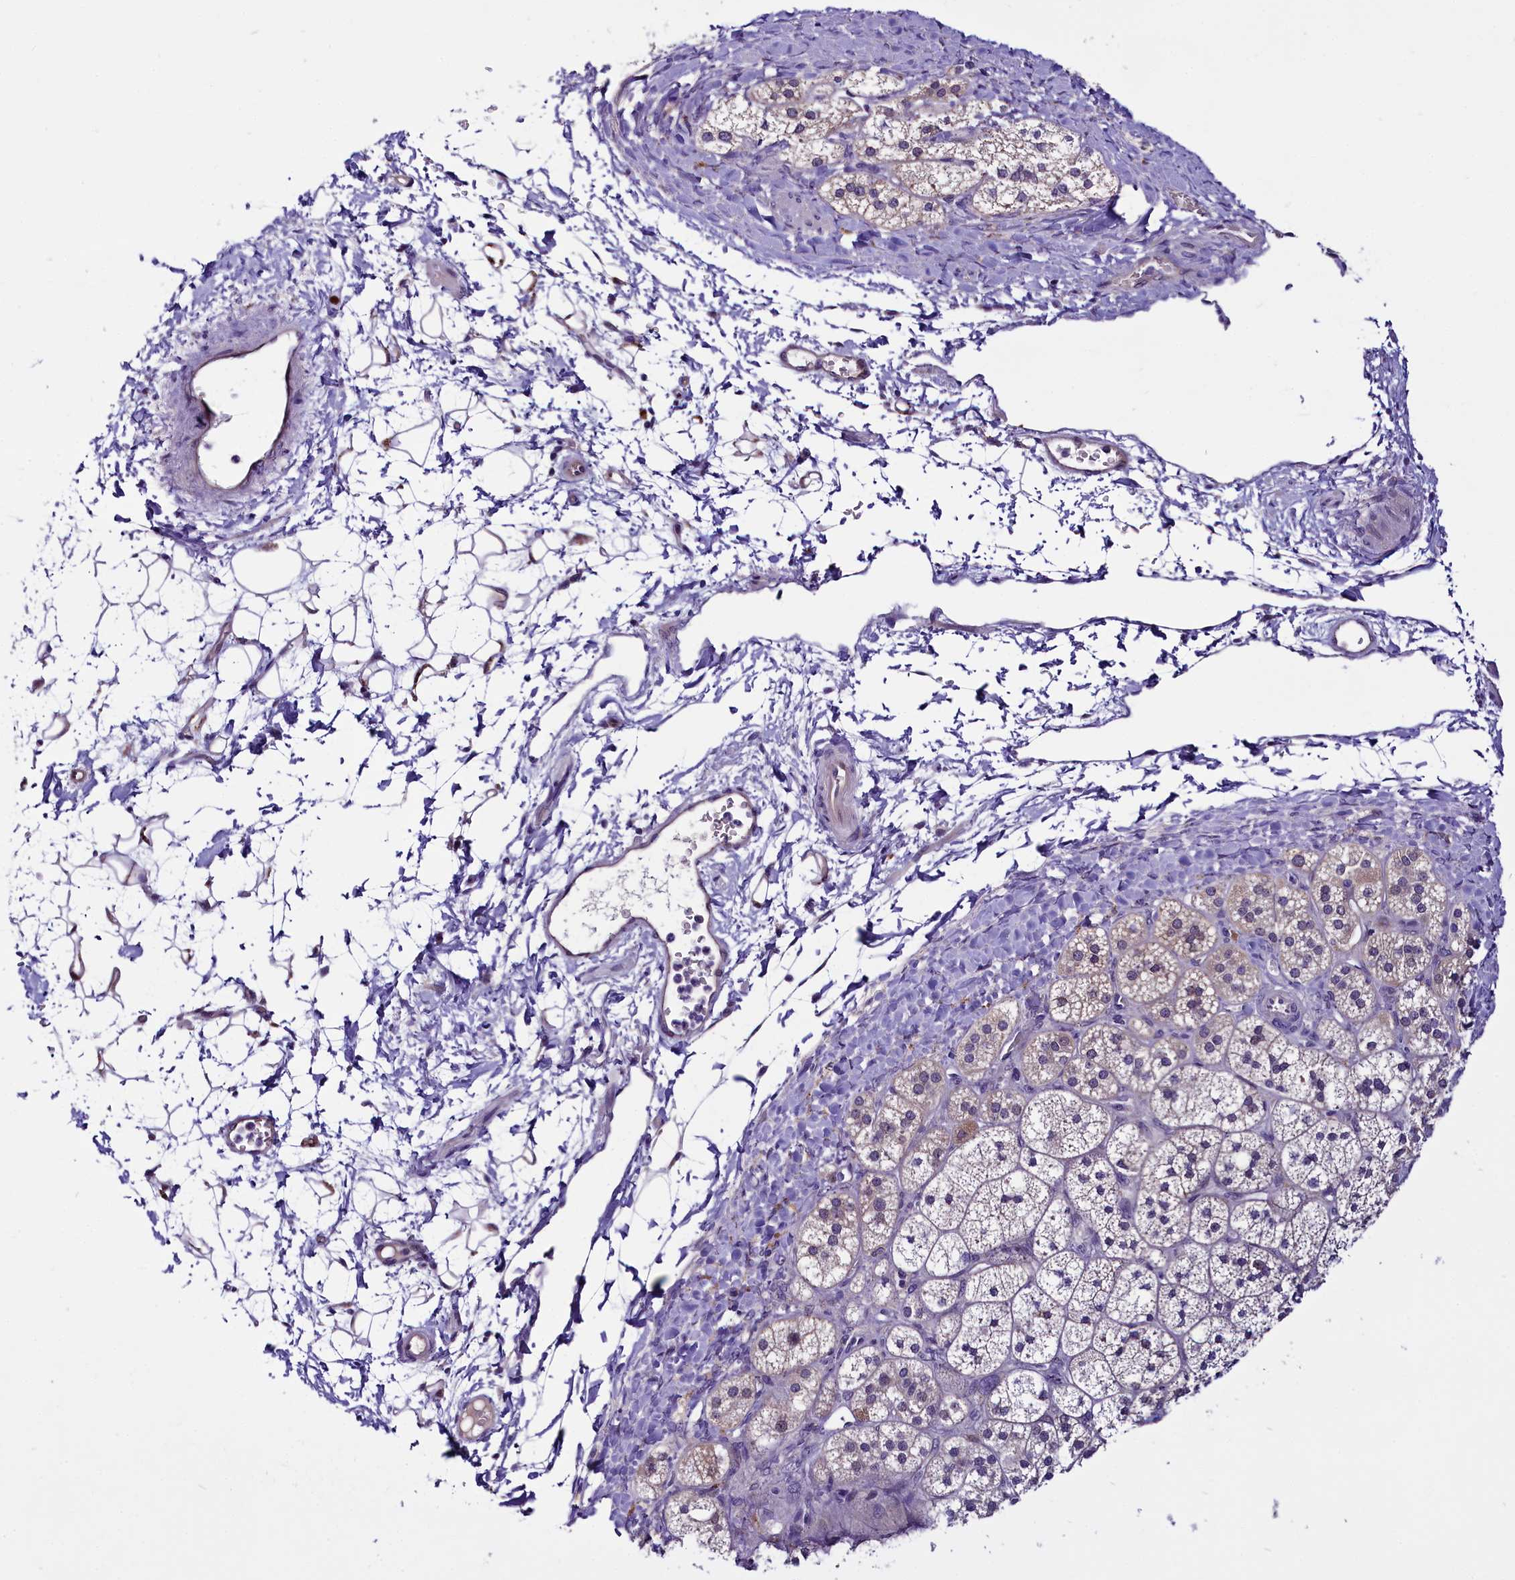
{"staining": {"intensity": "moderate", "quantity": "<25%", "location": "cytoplasmic/membranous"}, "tissue": "adrenal gland", "cell_type": "Glandular cells", "image_type": "normal", "snomed": [{"axis": "morphology", "description": "Normal tissue, NOS"}, {"axis": "topography", "description": "Adrenal gland"}], "caption": "Adrenal gland stained with DAB immunohistochemistry (IHC) displays low levels of moderate cytoplasmic/membranous expression in approximately <25% of glandular cells.", "gene": "C9orf40", "patient": {"sex": "male", "age": 61}}